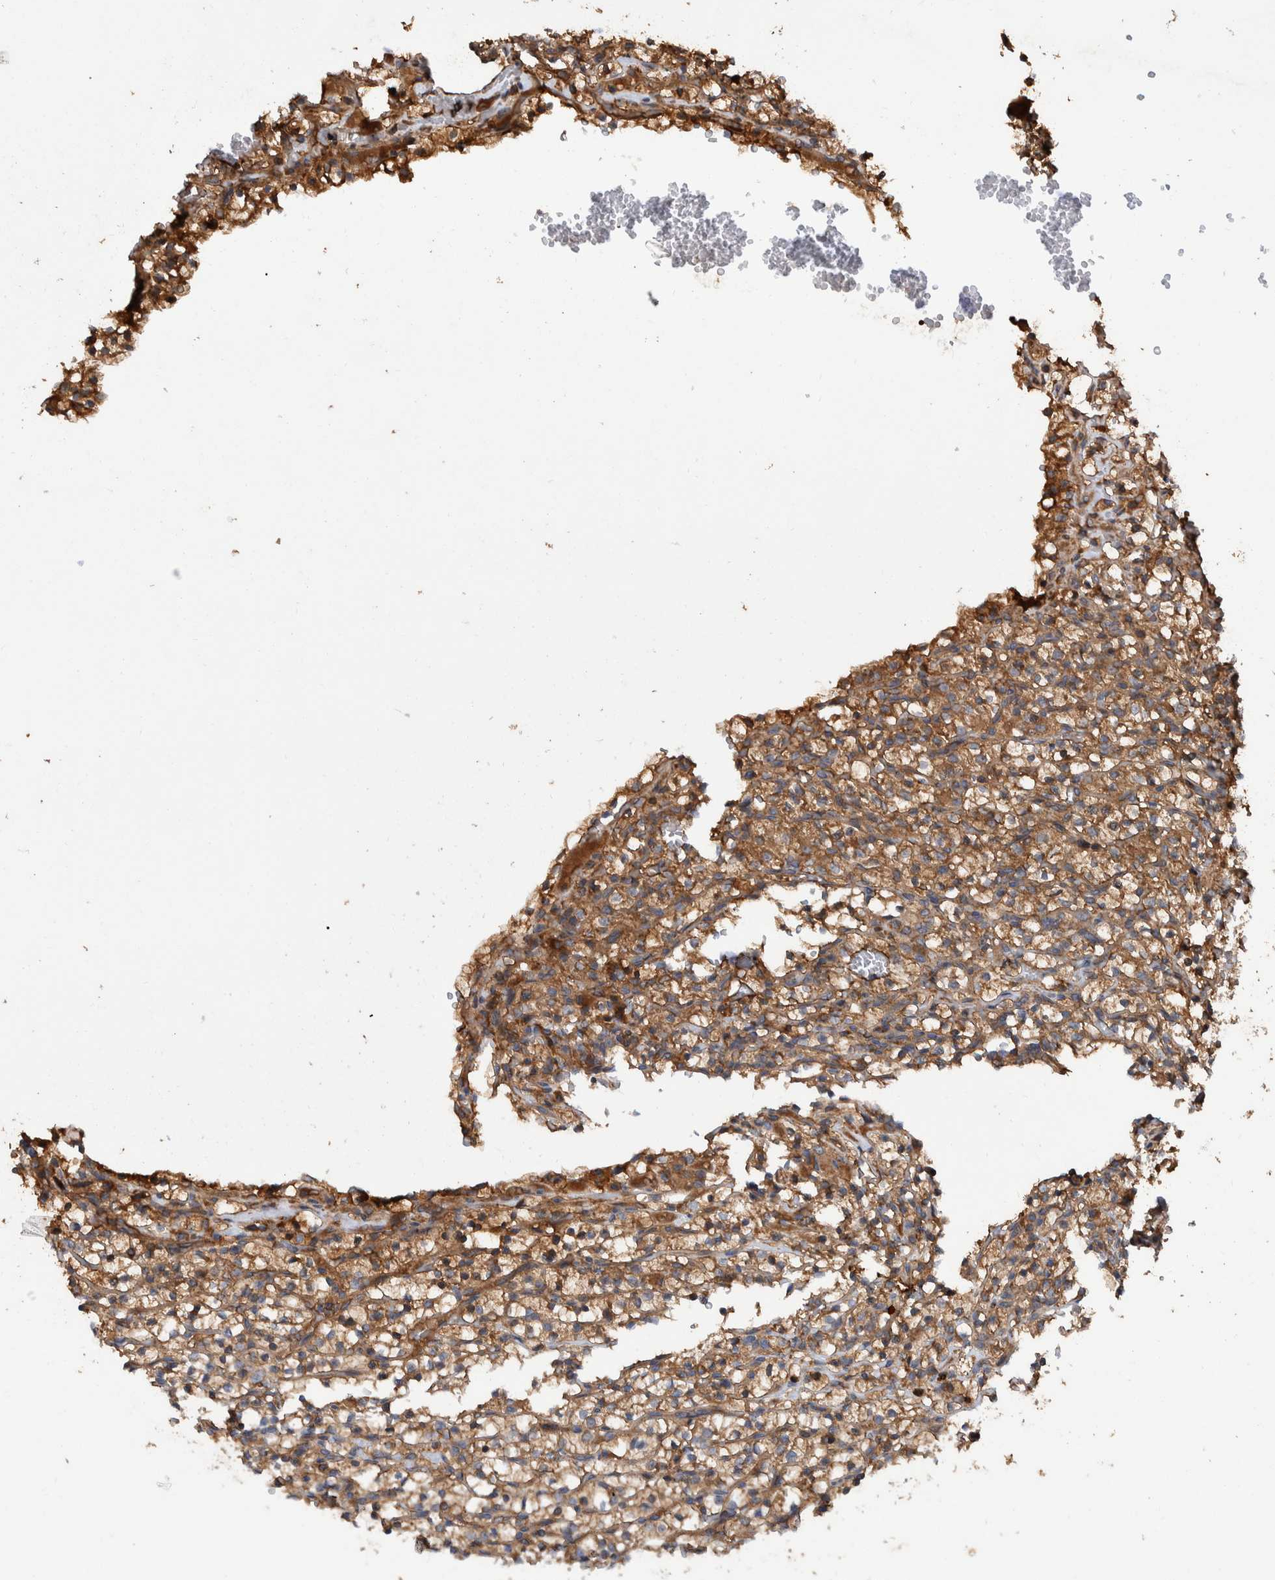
{"staining": {"intensity": "moderate", "quantity": ">75%", "location": "cytoplasmic/membranous"}, "tissue": "renal cancer", "cell_type": "Tumor cells", "image_type": "cancer", "snomed": [{"axis": "morphology", "description": "Adenocarcinoma, NOS"}, {"axis": "topography", "description": "Kidney"}], "caption": "A photomicrograph of human renal cancer stained for a protein shows moderate cytoplasmic/membranous brown staining in tumor cells. (Stains: DAB (3,3'-diaminobenzidine) in brown, nuclei in blue, Microscopy: brightfield microscopy at high magnification).", "gene": "VBP1", "patient": {"sex": "female", "age": 57}}